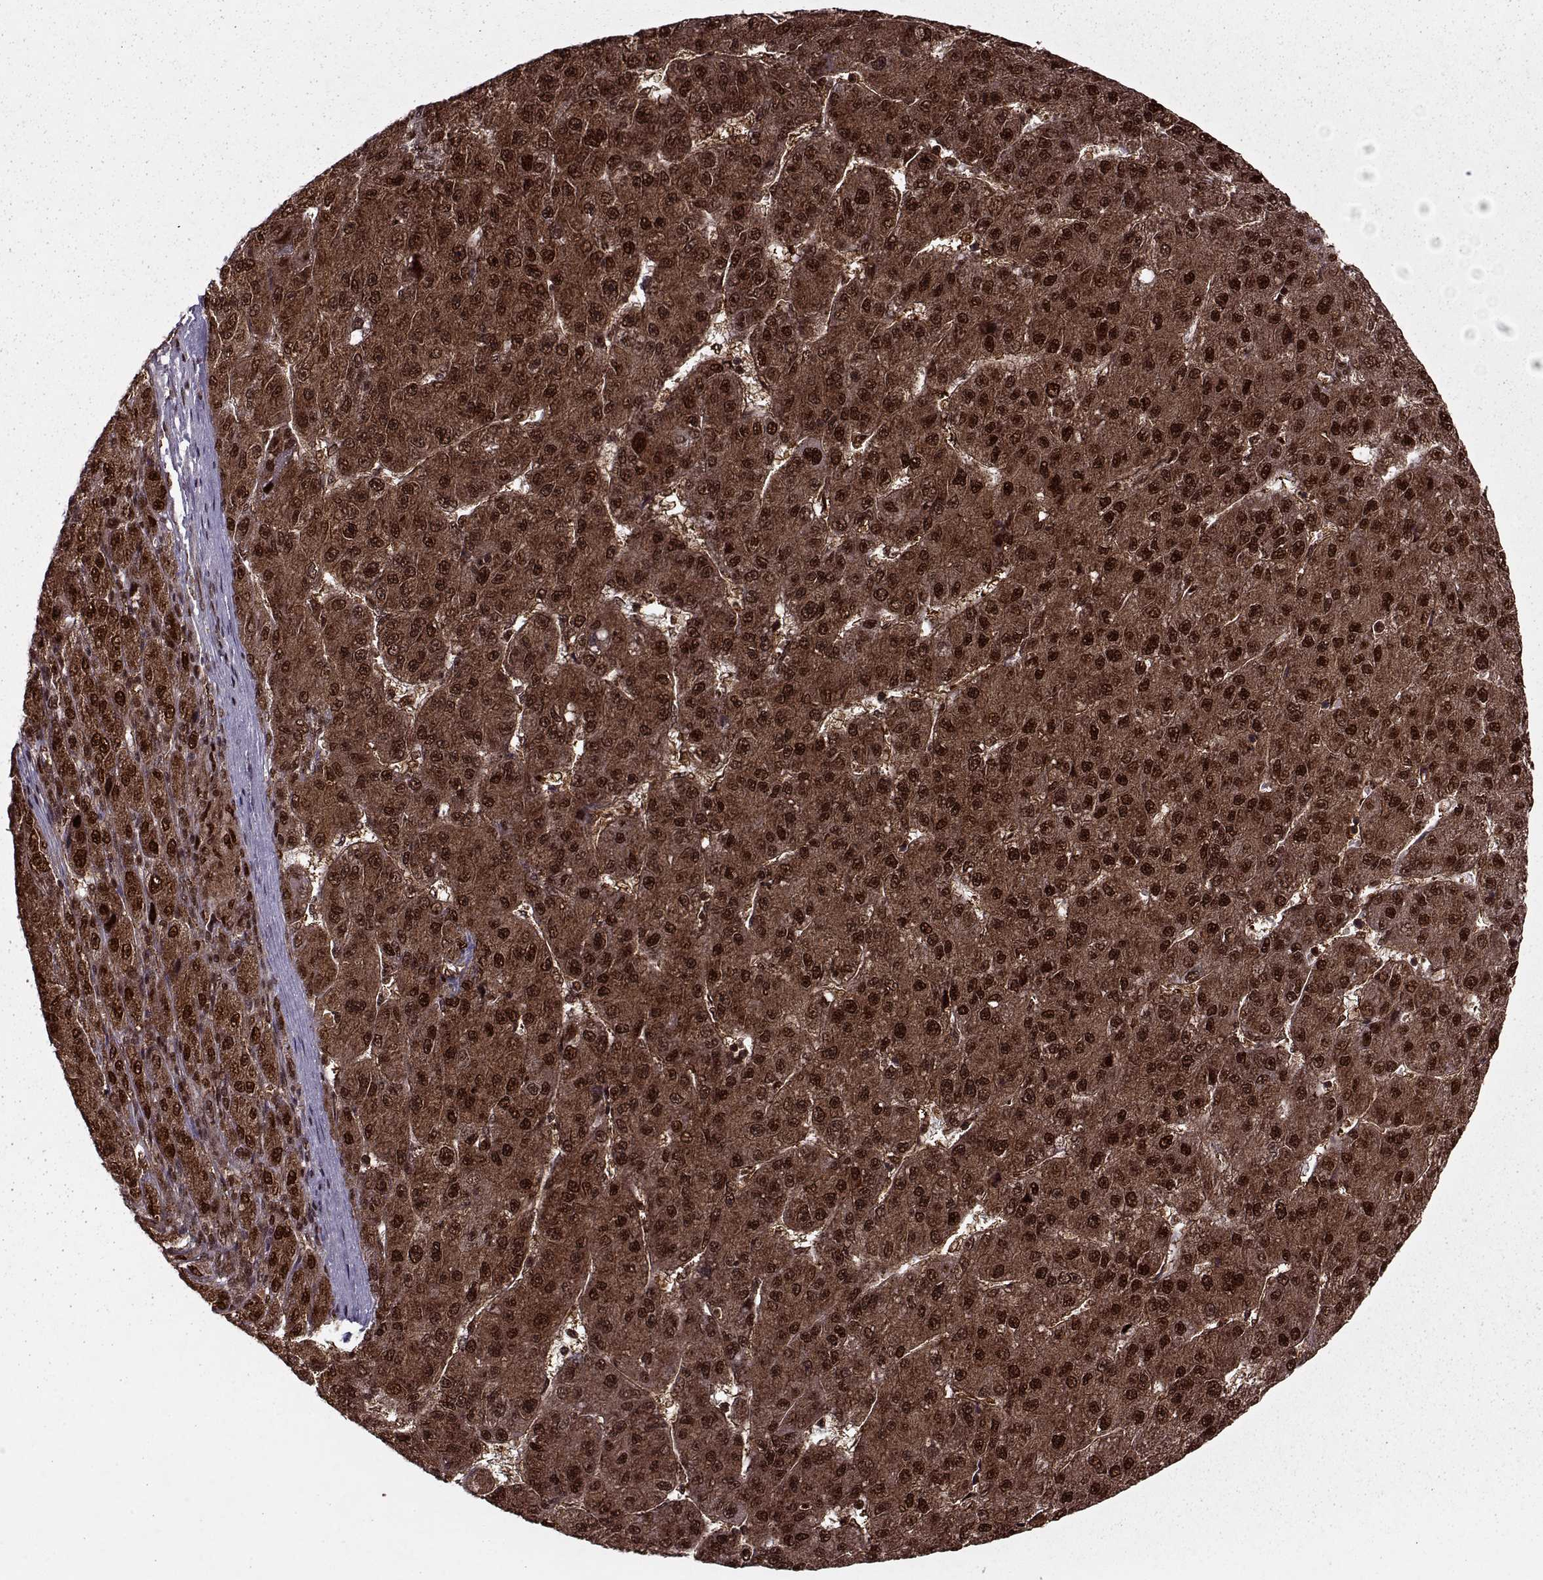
{"staining": {"intensity": "strong", "quantity": ">75%", "location": "cytoplasmic/membranous,nuclear"}, "tissue": "liver cancer", "cell_type": "Tumor cells", "image_type": "cancer", "snomed": [{"axis": "morphology", "description": "Carcinoma, Hepatocellular, NOS"}, {"axis": "topography", "description": "Liver"}], "caption": "Liver cancer was stained to show a protein in brown. There is high levels of strong cytoplasmic/membranous and nuclear positivity in about >75% of tumor cells. (DAB IHC with brightfield microscopy, high magnification).", "gene": "PSMA7", "patient": {"sex": "male", "age": 67}}